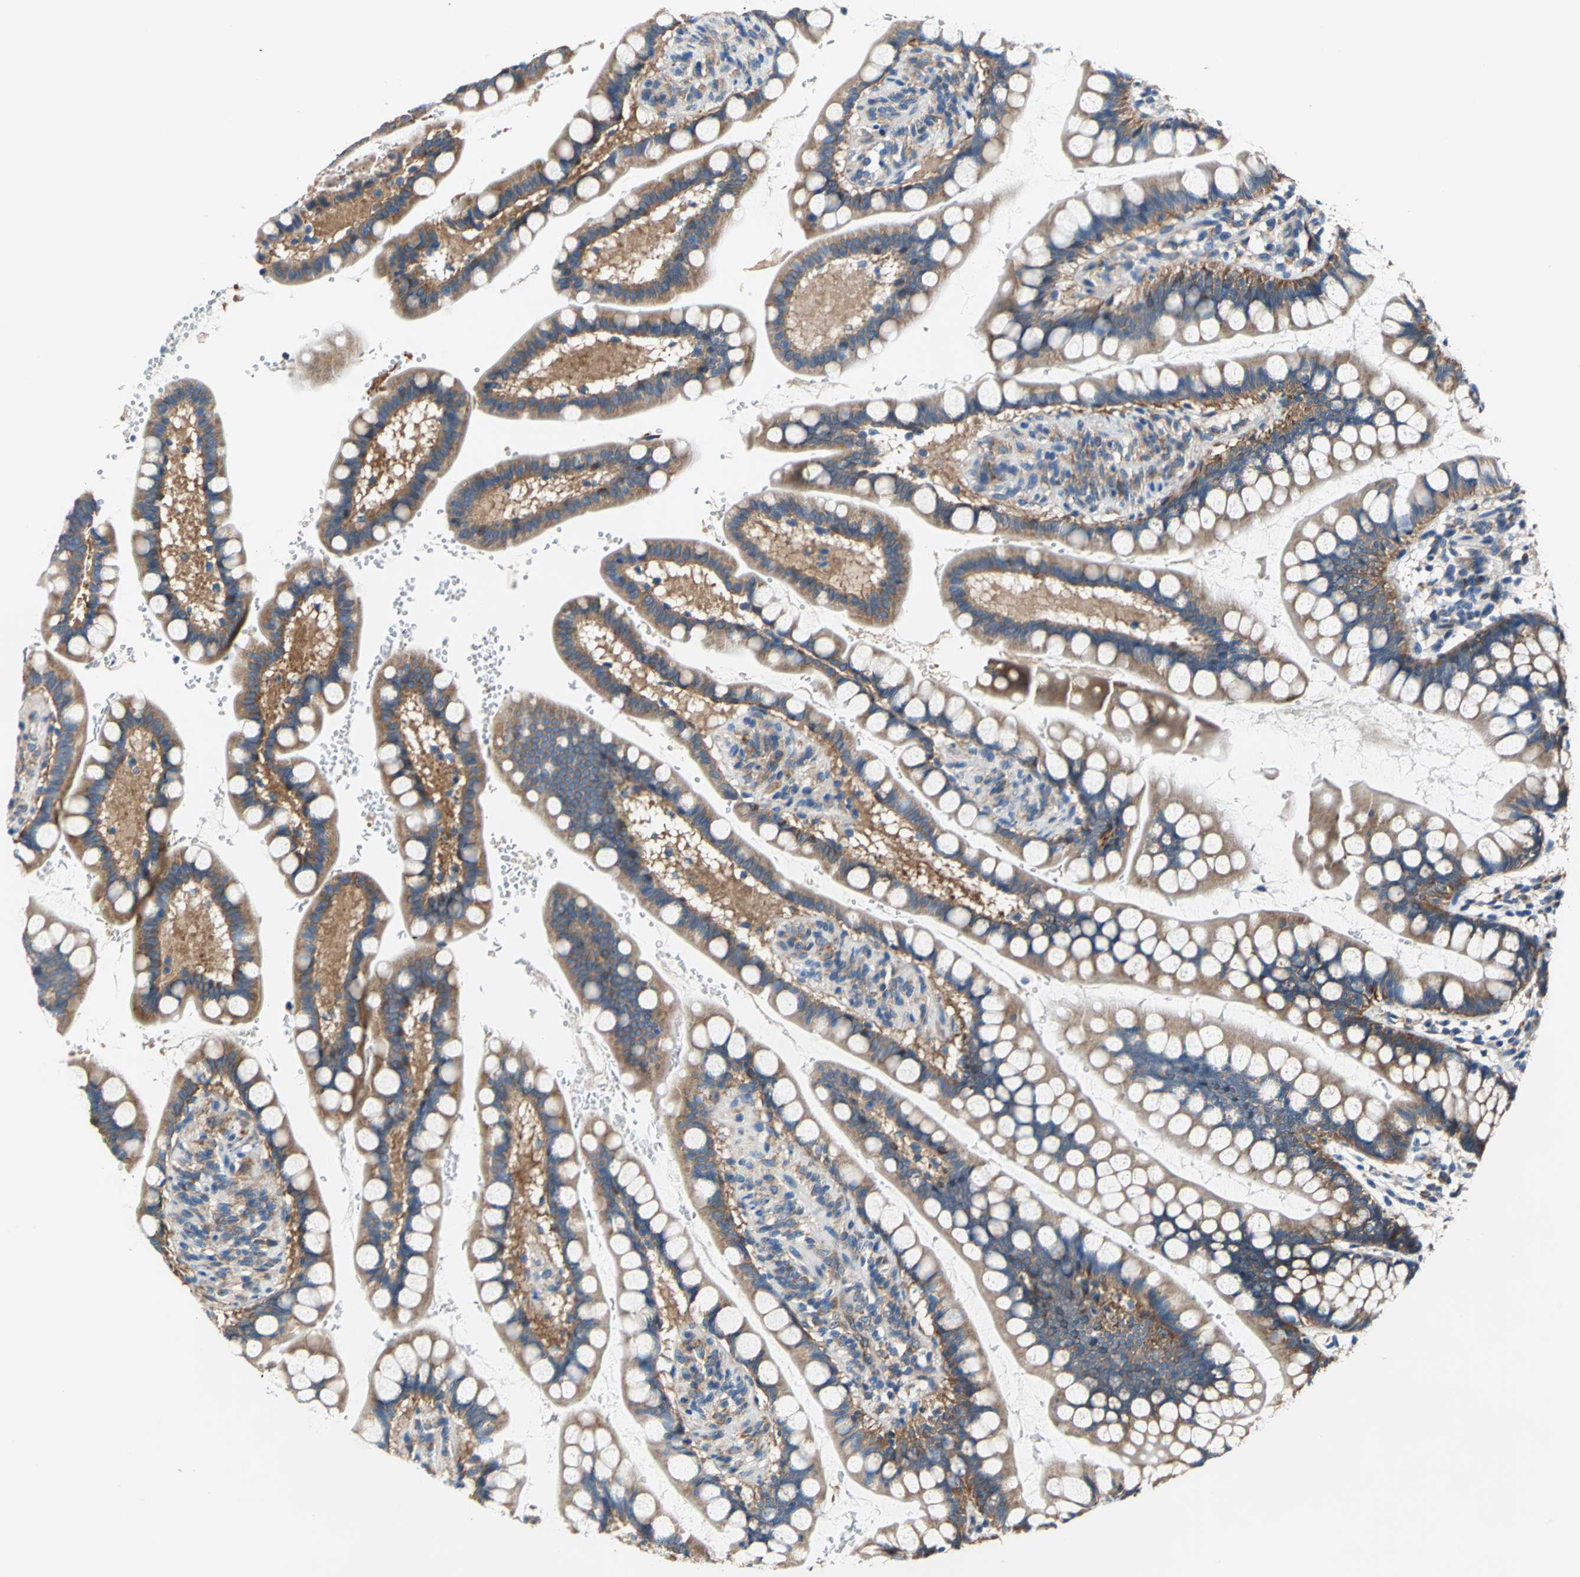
{"staining": {"intensity": "strong", "quantity": ">75%", "location": "cytoplasmic/membranous"}, "tissue": "small intestine", "cell_type": "Glandular cells", "image_type": "normal", "snomed": [{"axis": "morphology", "description": "Normal tissue, NOS"}, {"axis": "topography", "description": "Small intestine"}], "caption": "IHC (DAB) staining of benign small intestine shows strong cytoplasmic/membranous protein staining in approximately >75% of glandular cells. The protein is shown in brown color, while the nuclei are stained blue.", "gene": "TRIM25", "patient": {"sex": "female", "age": 58}}